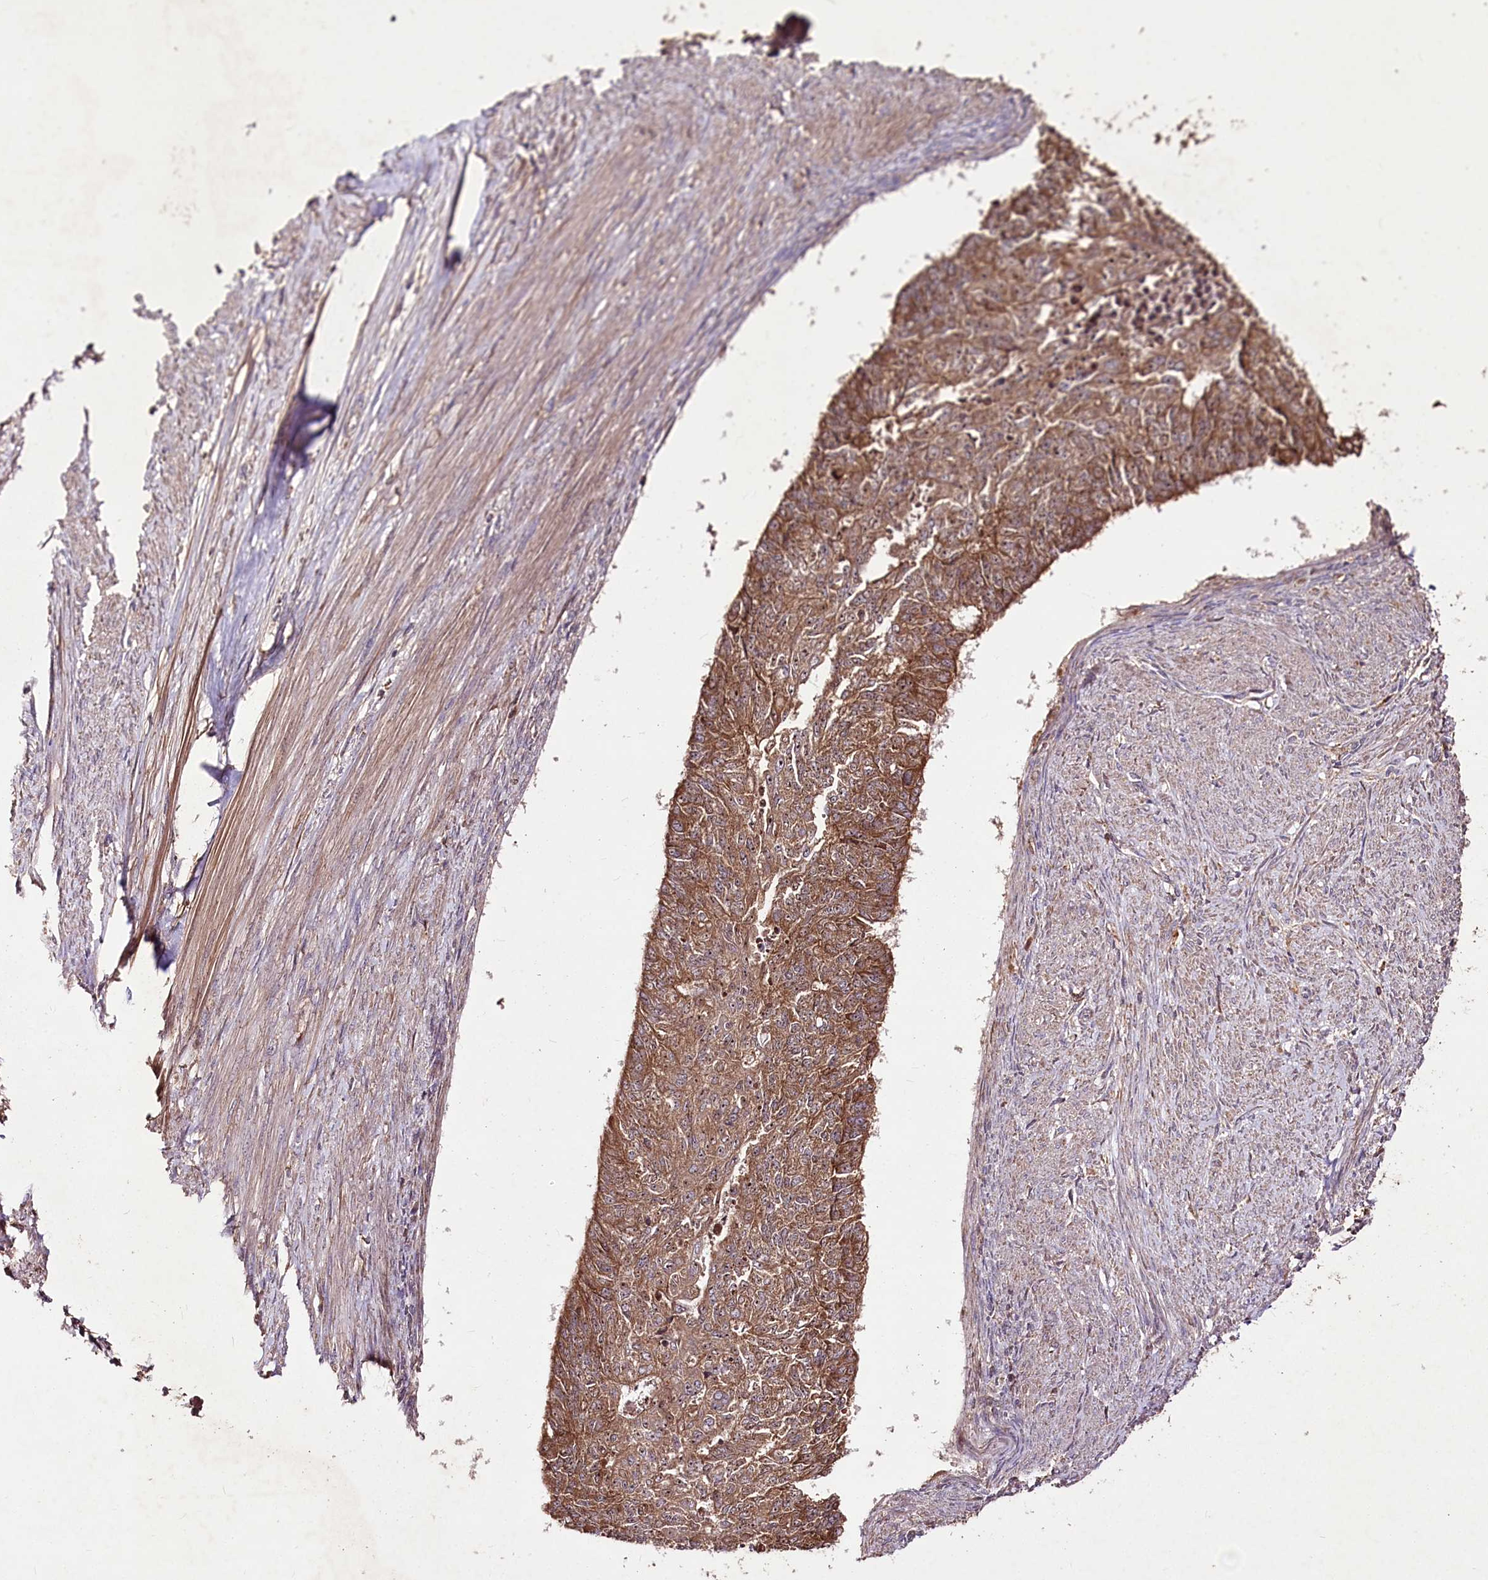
{"staining": {"intensity": "moderate", "quantity": ">75%", "location": "cytoplasmic/membranous"}, "tissue": "endometrial cancer", "cell_type": "Tumor cells", "image_type": "cancer", "snomed": [{"axis": "morphology", "description": "Adenocarcinoma, NOS"}, {"axis": "topography", "description": "Endometrium"}], "caption": "Immunohistochemical staining of endometrial adenocarcinoma reveals medium levels of moderate cytoplasmic/membranous staining in approximately >75% of tumor cells.", "gene": "FAM53B", "patient": {"sex": "female", "age": 32}}